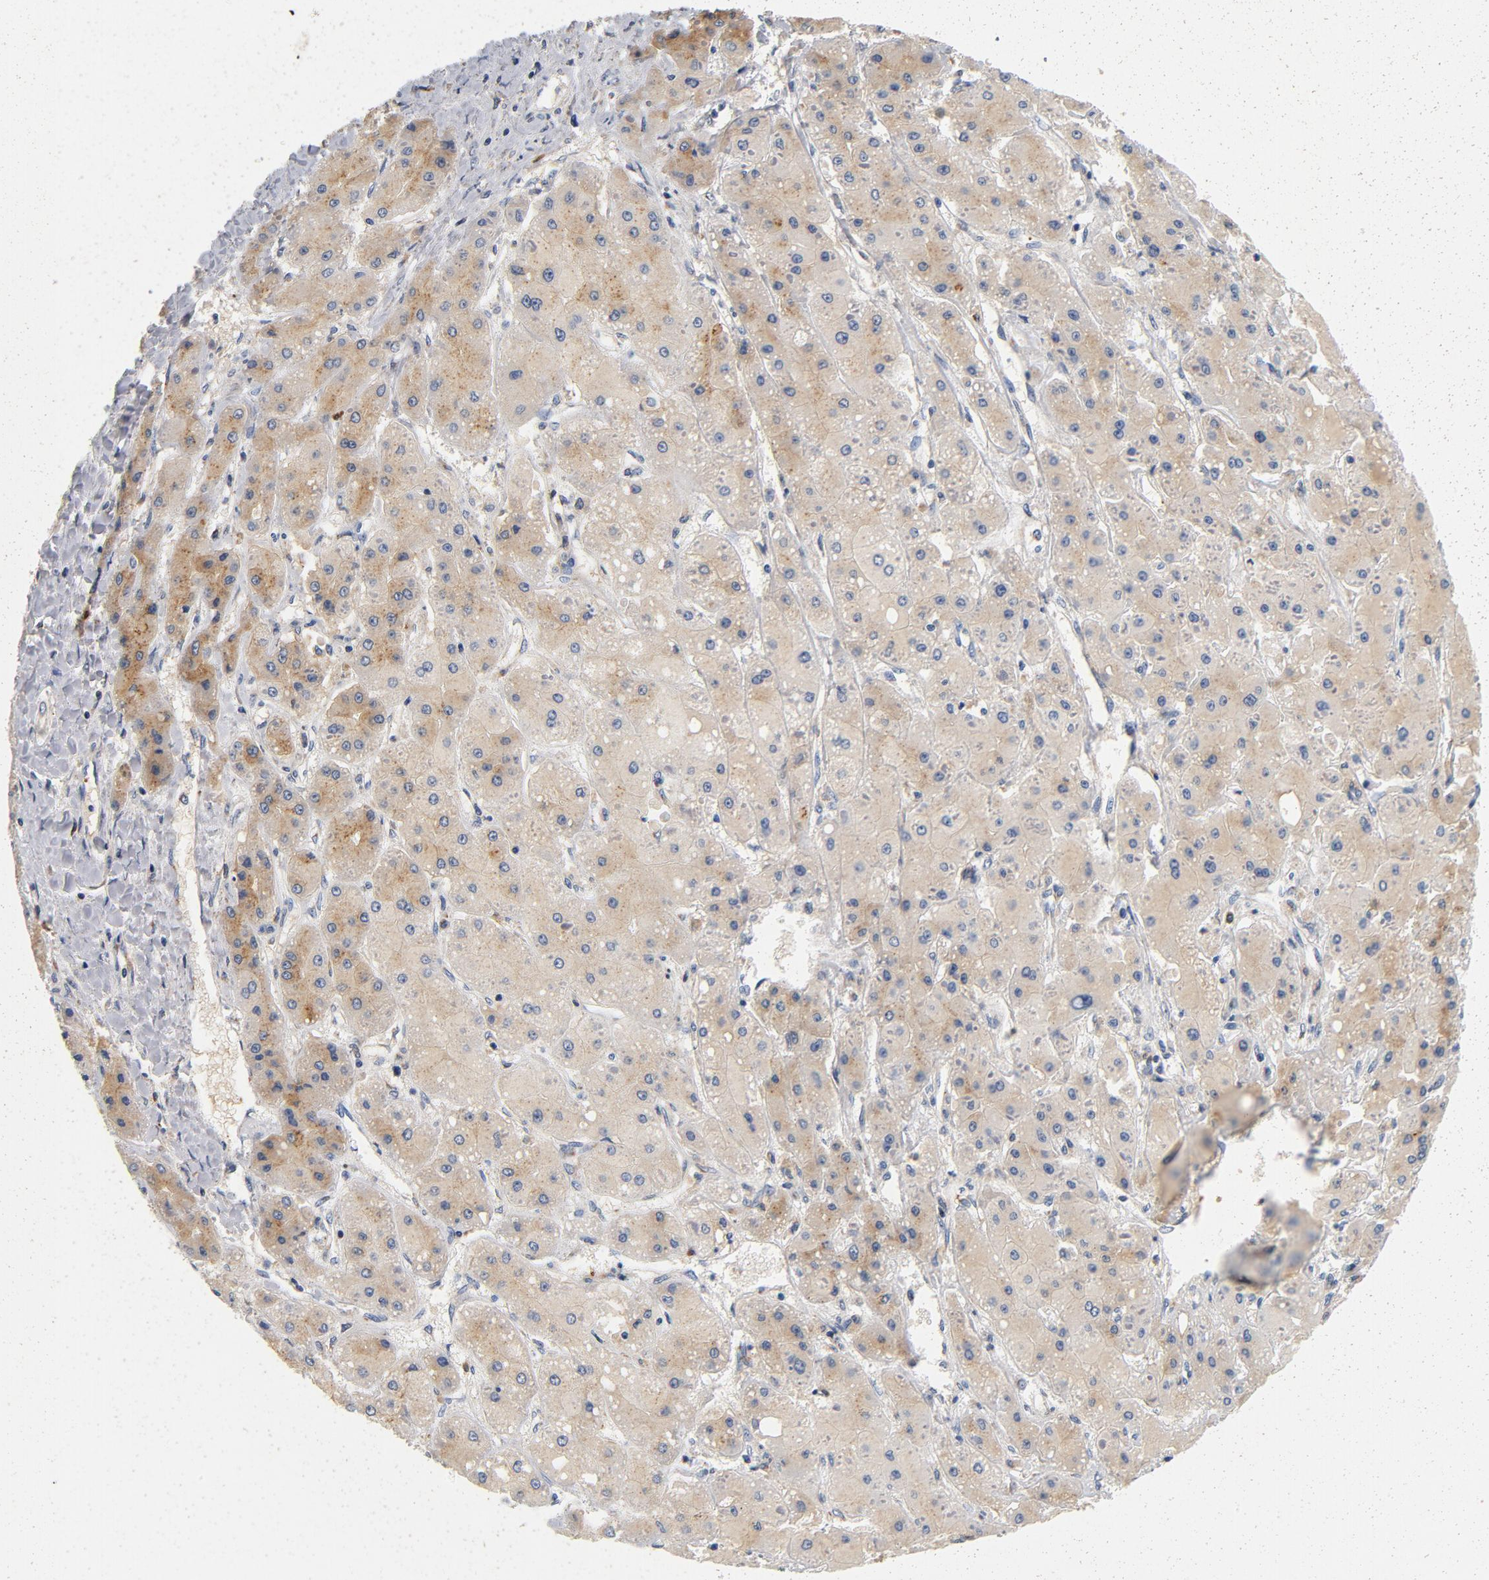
{"staining": {"intensity": "weak", "quantity": "25%-75%", "location": "cytoplasmic/membranous"}, "tissue": "liver cancer", "cell_type": "Tumor cells", "image_type": "cancer", "snomed": [{"axis": "morphology", "description": "Carcinoma, Hepatocellular, NOS"}, {"axis": "topography", "description": "Liver"}], "caption": "The histopathology image exhibits immunohistochemical staining of liver cancer (hepatocellular carcinoma). There is weak cytoplasmic/membranous expression is seen in about 25%-75% of tumor cells. (Brightfield microscopy of DAB IHC at high magnification).", "gene": "LMAN2", "patient": {"sex": "female", "age": 52}}